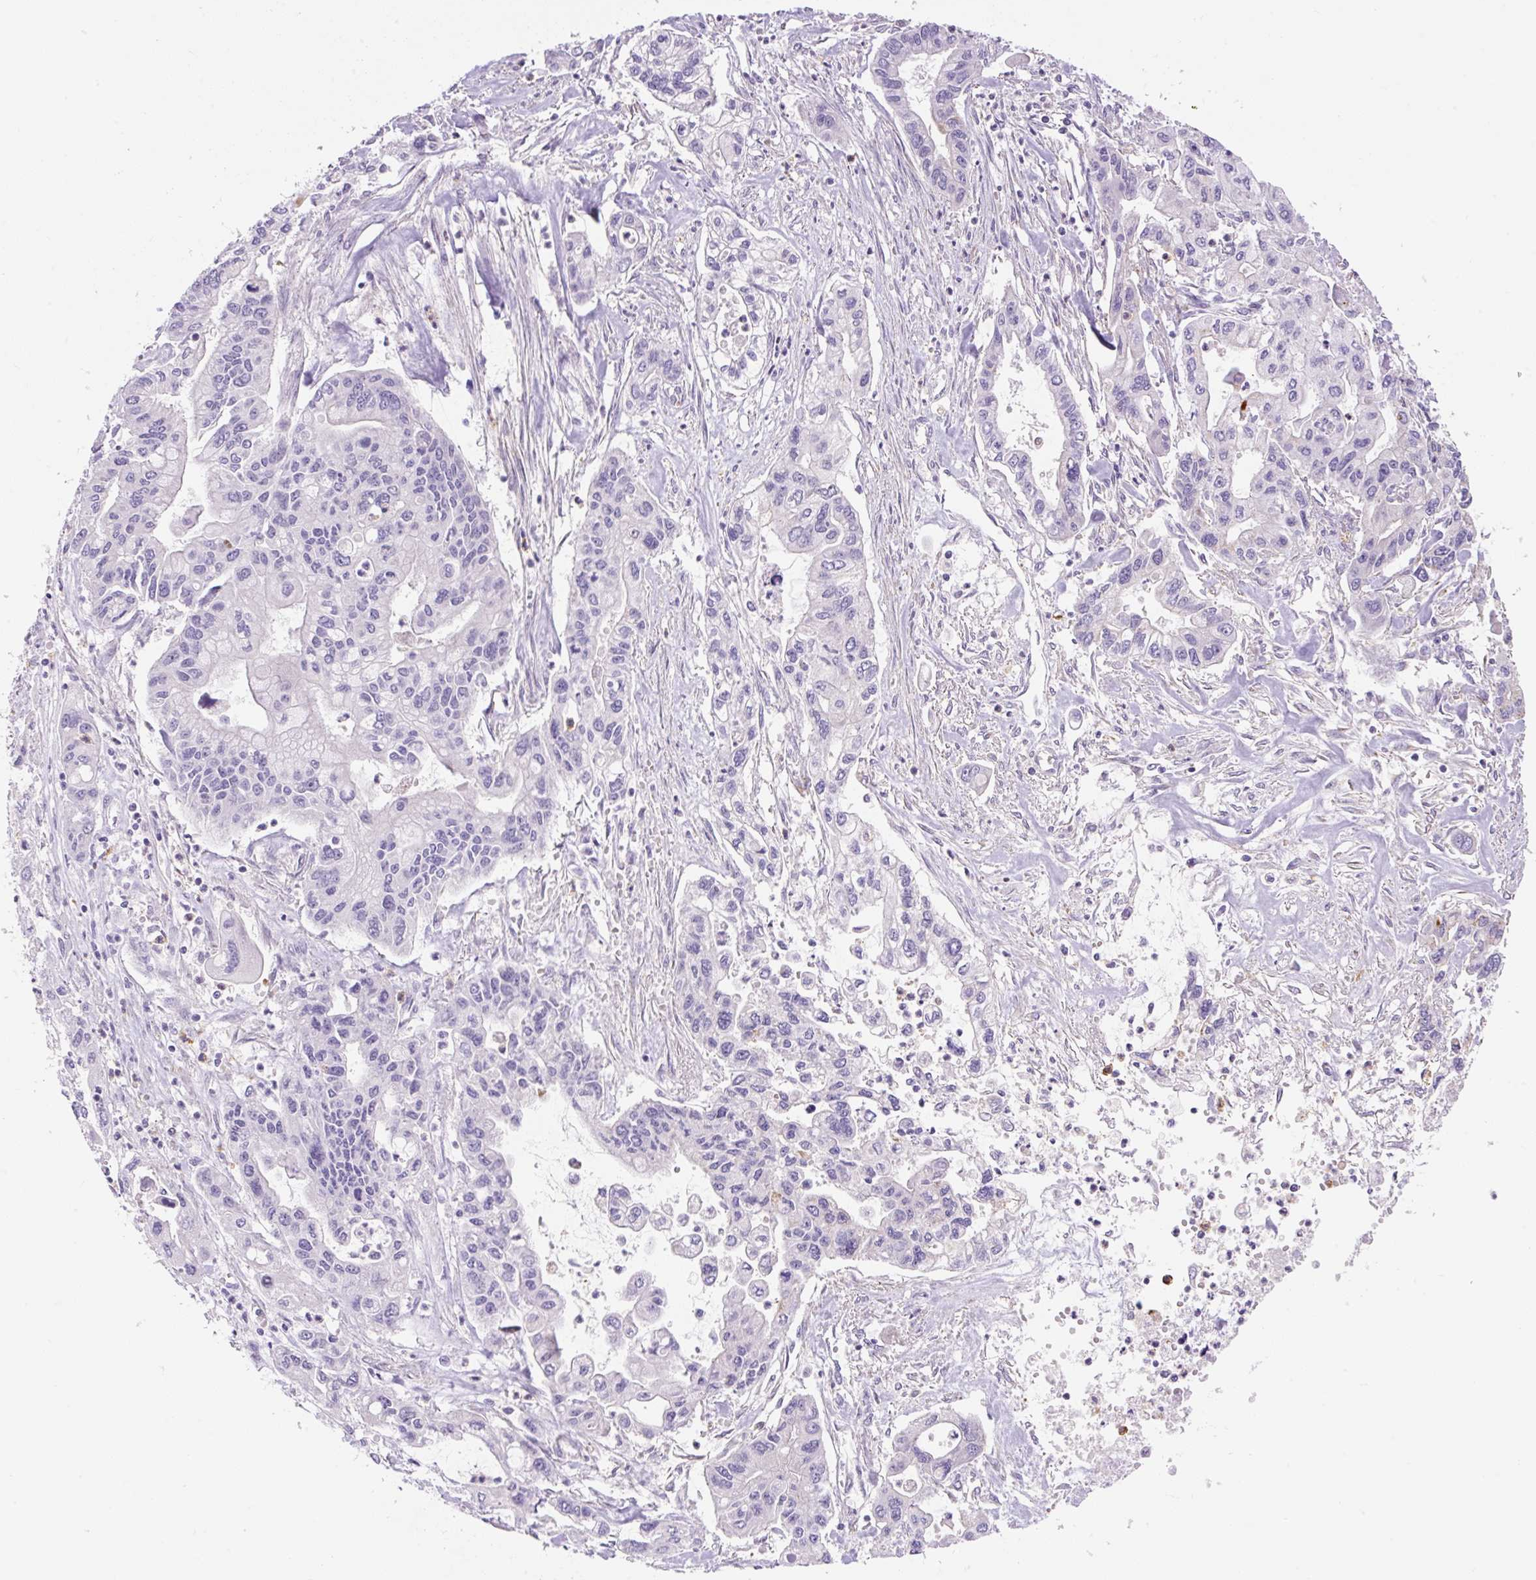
{"staining": {"intensity": "negative", "quantity": "none", "location": "none"}, "tissue": "pancreatic cancer", "cell_type": "Tumor cells", "image_type": "cancer", "snomed": [{"axis": "morphology", "description": "Adenocarcinoma, NOS"}, {"axis": "topography", "description": "Pancreas"}], "caption": "Micrograph shows no significant protein expression in tumor cells of pancreatic adenocarcinoma.", "gene": "TDRD15", "patient": {"sex": "male", "age": 62}}